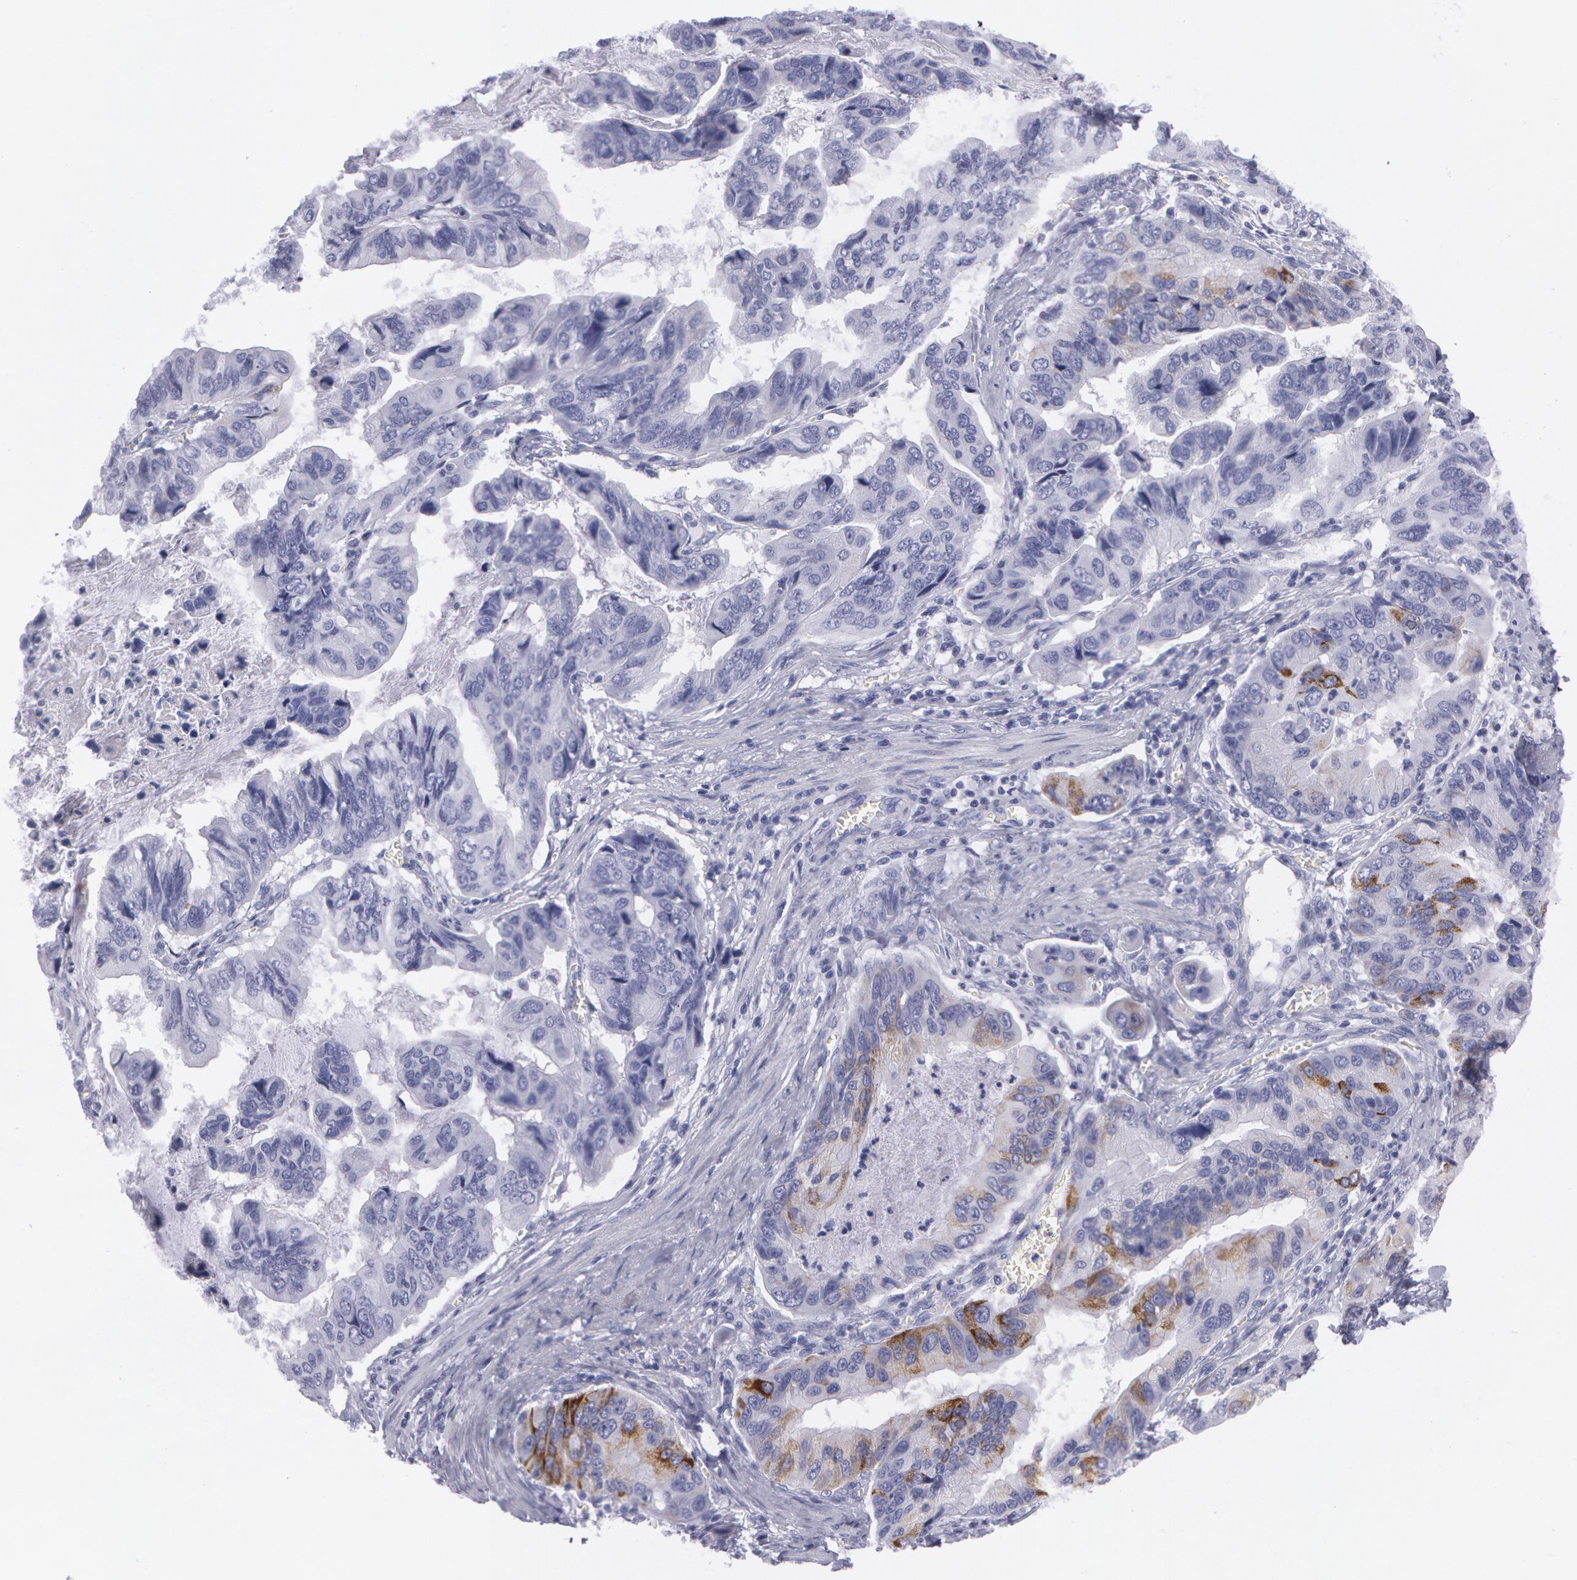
{"staining": {"intensity": "moderate", "quantity": "<25%", "location": "cytoplasmic/membranous"}, "tissue": "stomach cancer", "cell_type": "Tumor cells", "image_type": "cancer", "snomed": [{"axis": "morphology", "description": "Adenocarcinoma, NOS"}, {"axis": "topography", "description": "Stomach, upper"}], "caption": "There is low levels of moderate cytoplasmic/membranous expression in tumor cells of stomach adenocarcinoma, as demonstrated by immunohistochemical staining (brown color).", "gene": "AMACR", "patient": {"sex": "male", "age": 80}}